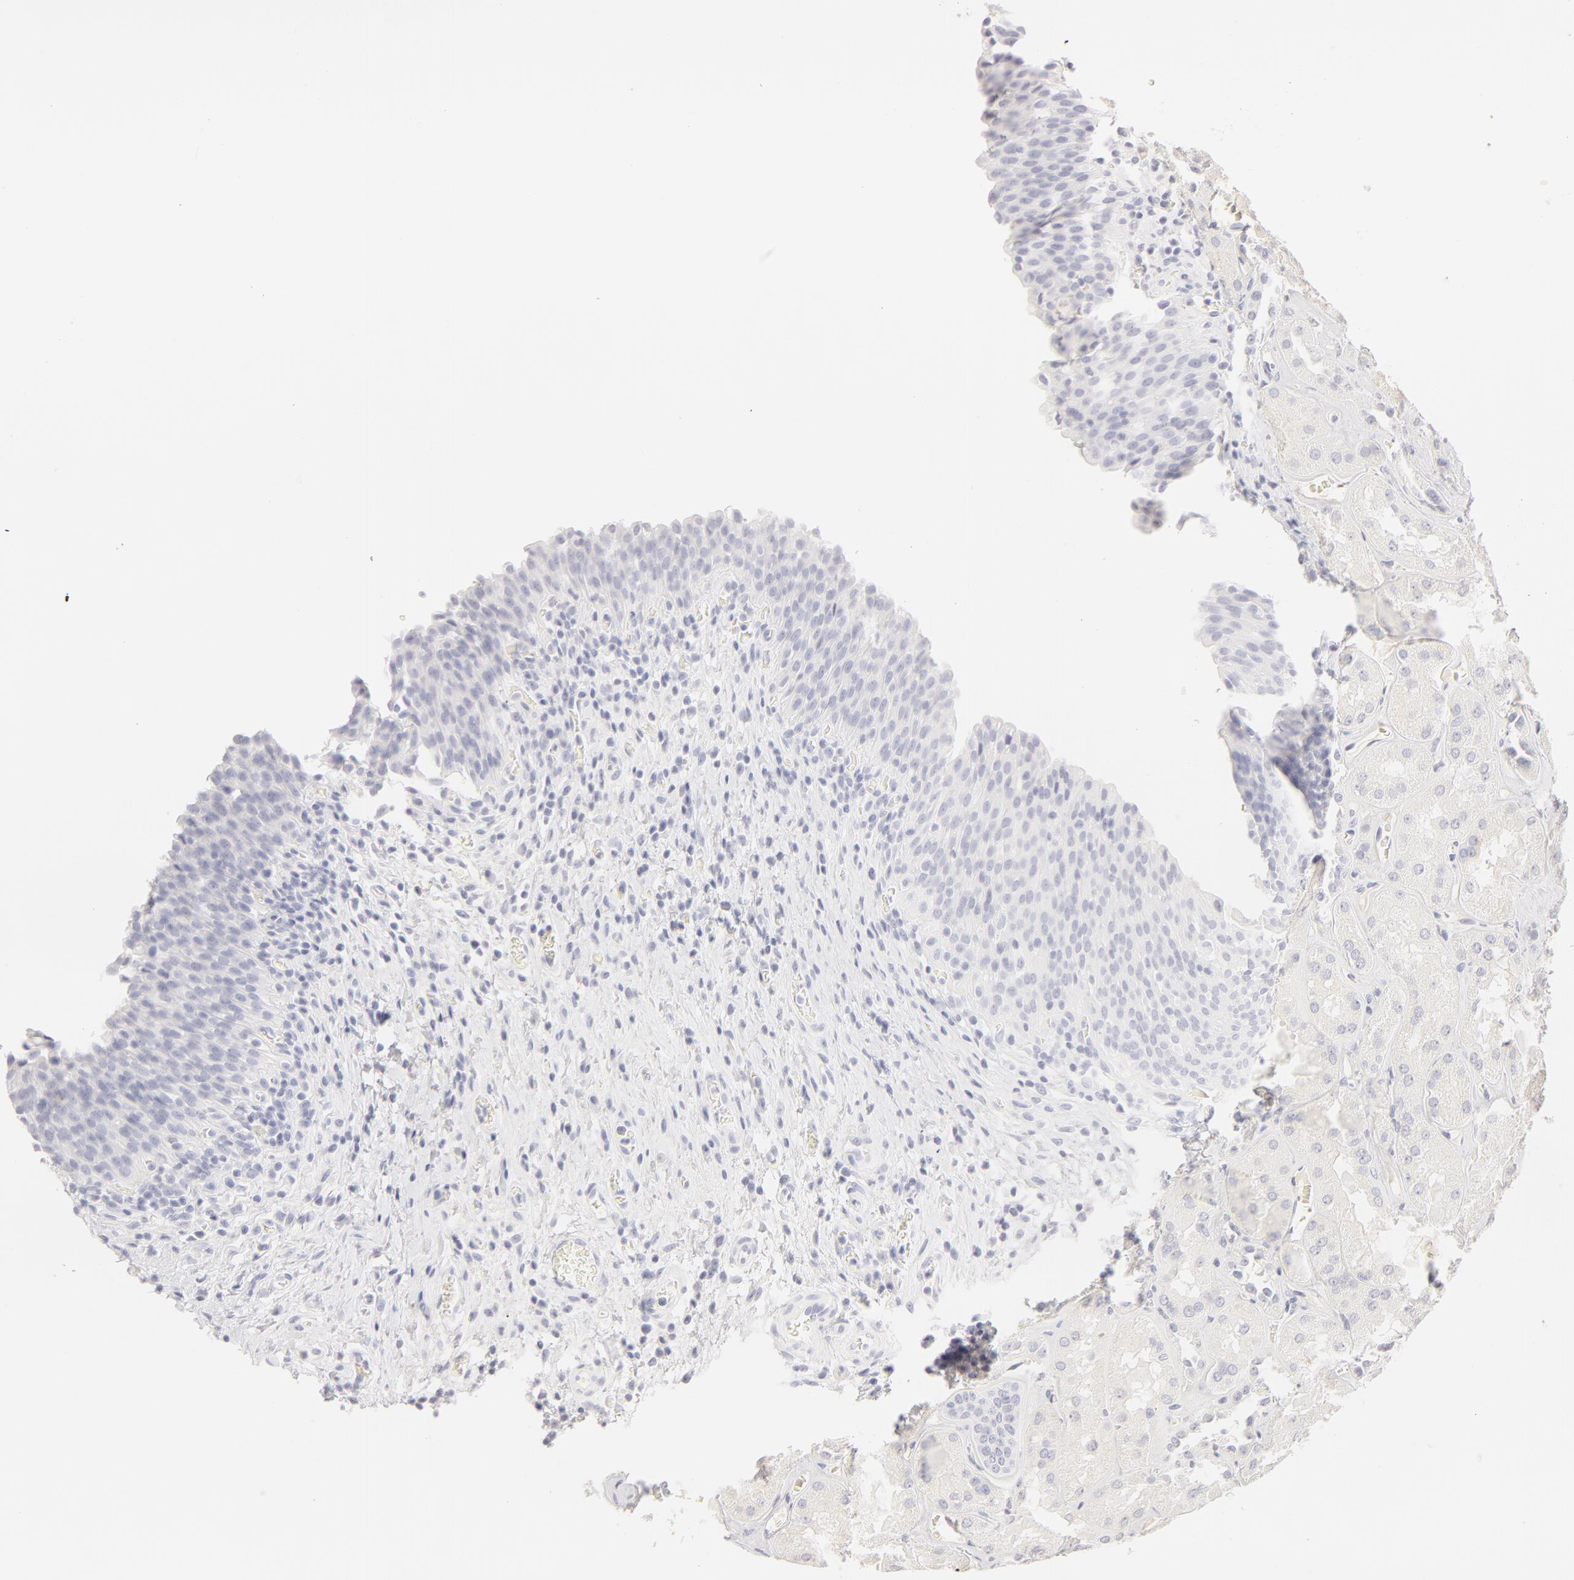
{"staining": {"intensity": "negative", "quantity": "none", "location": "none"}, "tissue": "urinary bladder", "cell_type": "Urothelial cells", "image_type": "normal", "snomed": [{"axis": "morphology", "description": "Normal tissue, NOS"}, {"axis": "topography", "description": "Urinary bladder"}], "caption": "An immunohistochemistry image of unremarkable urinary bladder is shown. There is no staining in urothelial cells of urinary bladder.", "gene": "LGALS7B", "patient": {"sex": "male", "age": 51}}